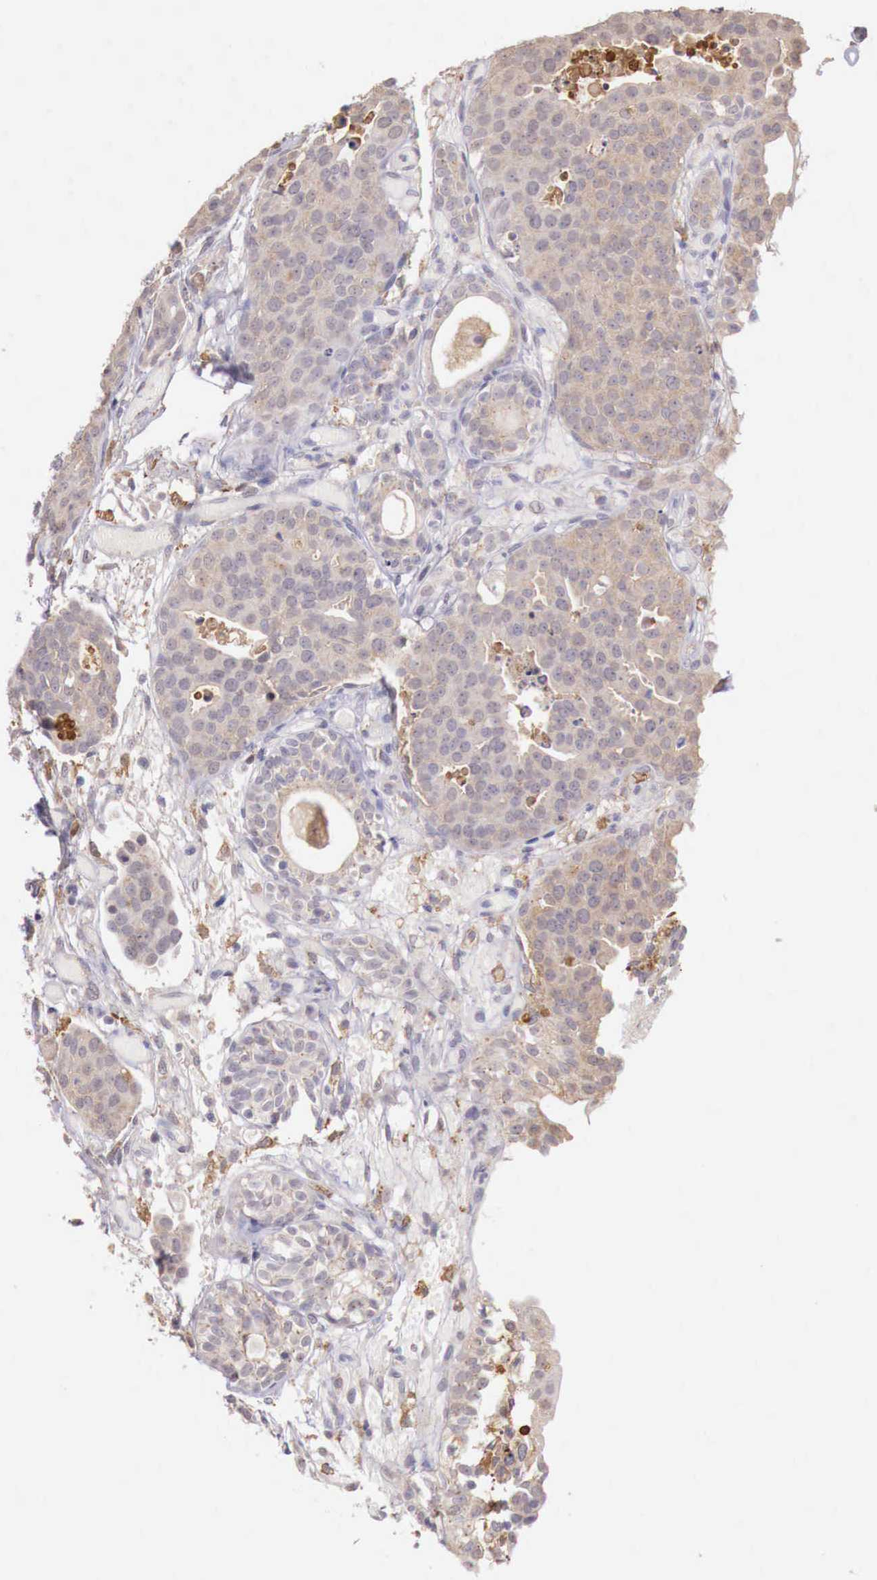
{"staining": {"intensity": "weak", "quantity": "25%-75%", "location": "cytoplasmic/membranous"}, "tissue": "urothelial cancer", "cell_type": "Tumor cells", "image_type": "cancer", "snomed": [{"axis": "morphology", "description": "Urothelial carcinoma, High grade"}, {"axis": "topography", "description": "Urinary bladder"}], "caption": "The image reveals staining of urothelial cancer, revealing weak cytoplasmic/membranous protein staining (brown color) within tumor cells. (Stains: DAB in brown, nuclei in blue, Microscopy: brightfield microscopy at high magnification).", "gene": "CHRDL1", "patient": {"sex": "male", "age": 78}}